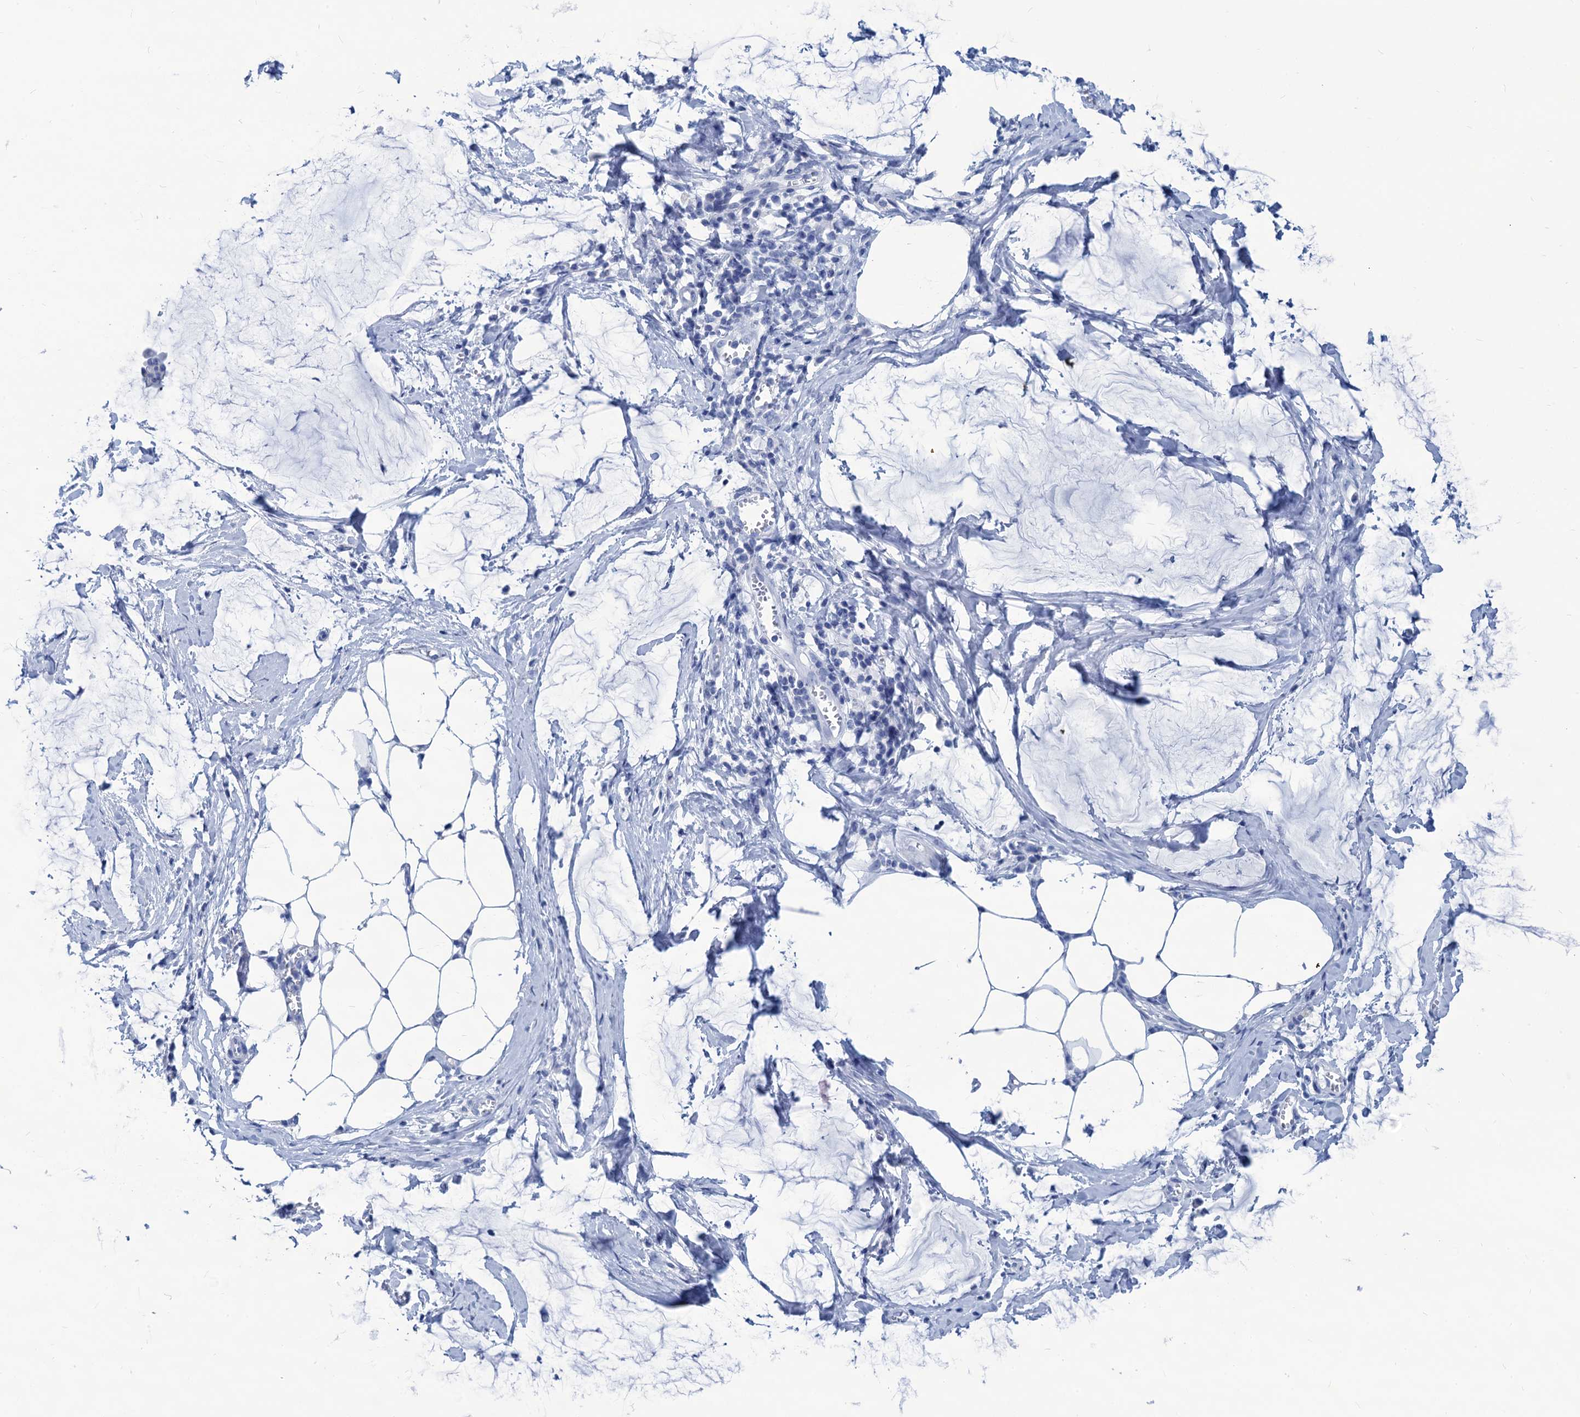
{"staining": {"intensity": "negative", "quantity": "none", "location": "none"}, "tissue": "ovarian cancer", "cell_type": "Tumor cells", "image_type": "cancer", "snomed": [{"axis": "morphology", "description": "Cystadenocarcinoma, mucinous, NOS"}, {"axis": "topography", "description": "Ovary"}], "caption": "There is no significant positivity in tumor cells of ovarian mucinous cystadenocarcinoma. (DAB (3,3'-diaminobenzidine) IHC, high magnification).", "gene": "CABYR", "patient": {"sex": "female", "age": 73}}